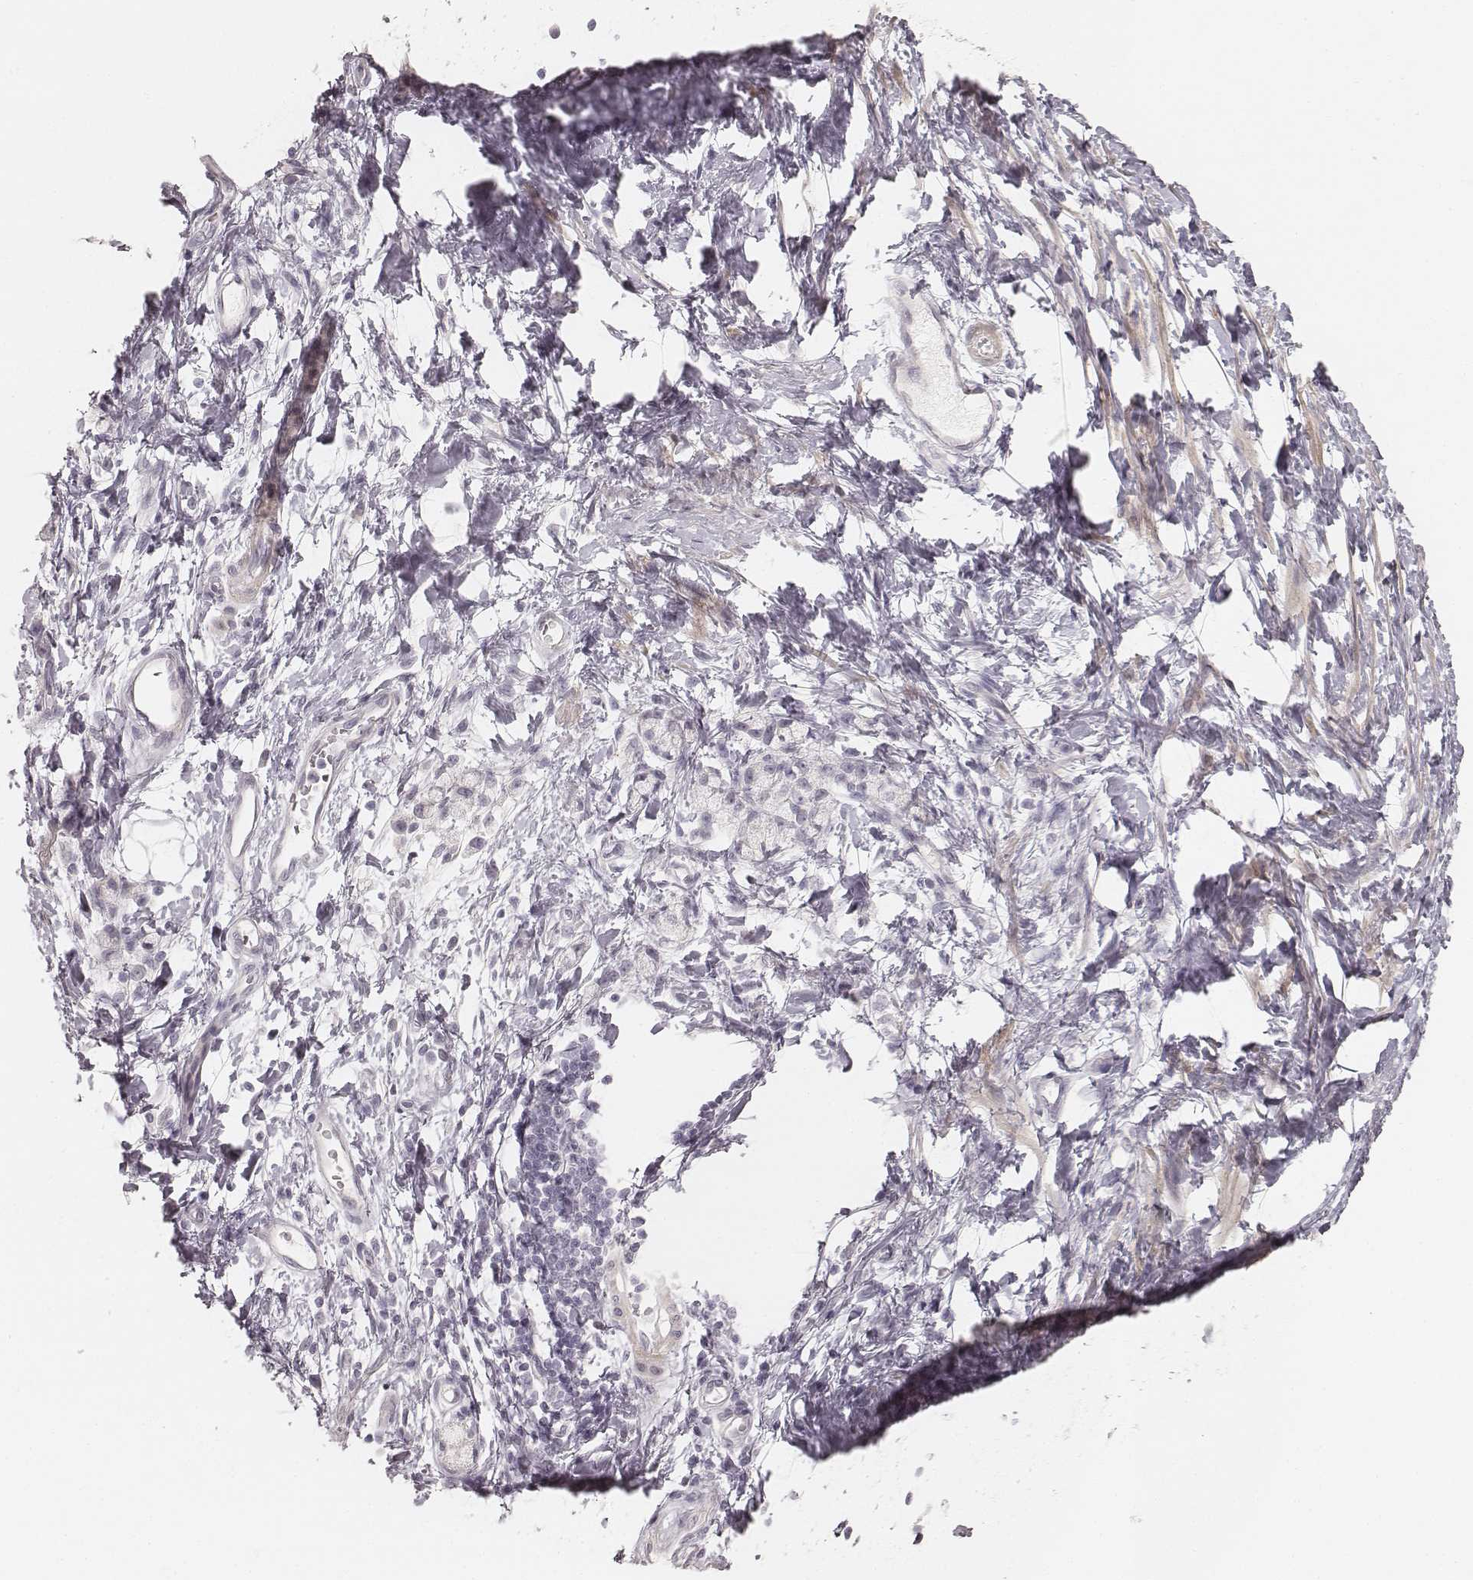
{"staining": {"intensity": "negative", "quantity": "none", "location": "none"}, "tissue": "stomach cancer", "cell_type": "Tumor cells", "image_type": "cancer", "snomed": [{"axis": "morphology", "description": "Adenocarcinoma, NOS"}, {"axis": "topography", "description": "Stomach"}], "caption": "The micrograph demonstrates no significant expression in tumor cells of stomach cancer.", "gene": "SPATA24", "patient": {"sex": "male", "age": 58}}